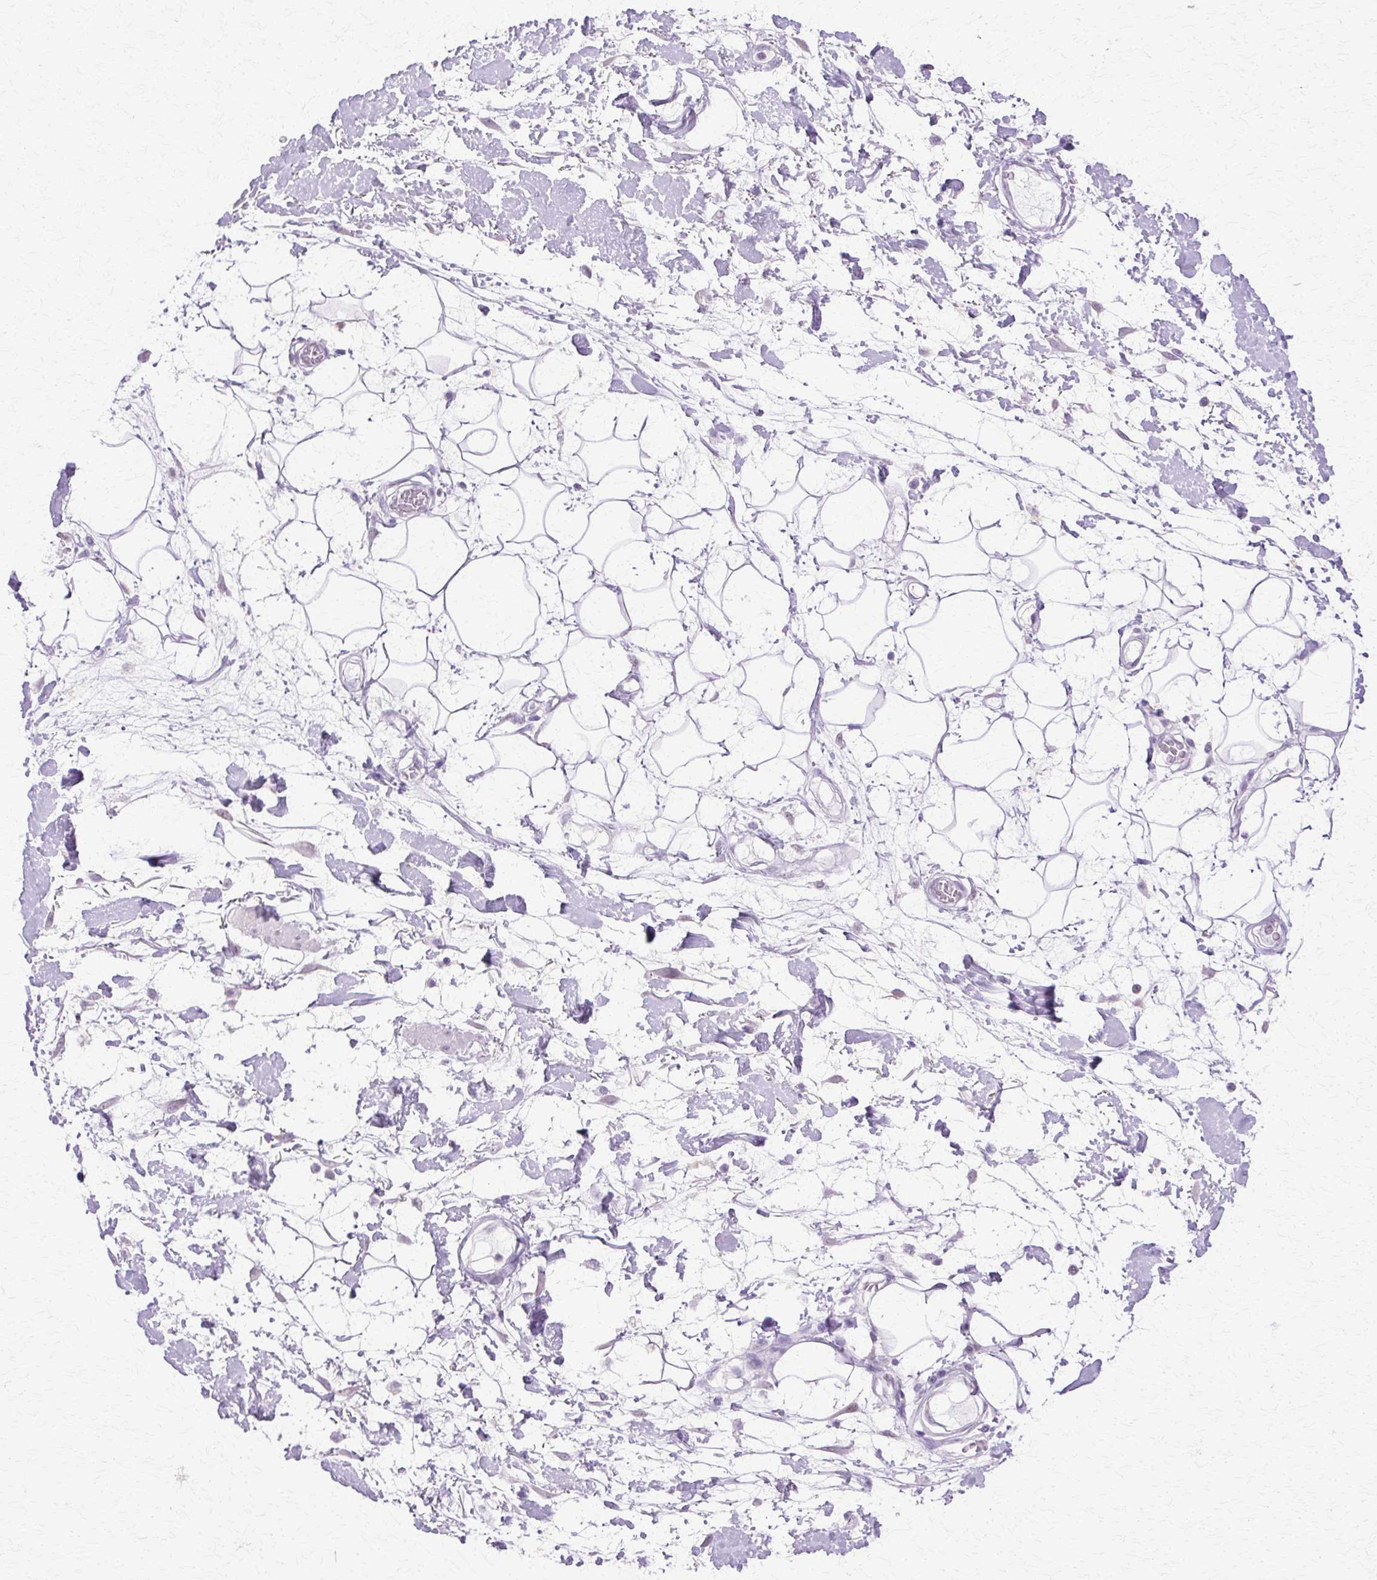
{"staining": {"intensity": "negative", "quantity": "none", "location": "none"}, "tissue": "adipose tissue", "cell_type": "Adipocytes", "image_type": "normal", "snomed": [{"axis": "morphology", "description": "Normal tissue, NOS"}, {"axis": "topography", "description": "Vulva"}, {"axis": "topography", "description": "Peripheral nerve tissue"}], "caption": "IHC micrograph of benign adipose tissue: adipose tissue stained with DAB (3,3'-diaminobenzidine) reveals no significant protein positivity in adipocytes. (DAB (3,3'-diaminobenzidine) IHC visualized using brightfield microscopy, high magnification).", "gene": "HSPA1A", "patient": {"sex": "female", "age": 68}}